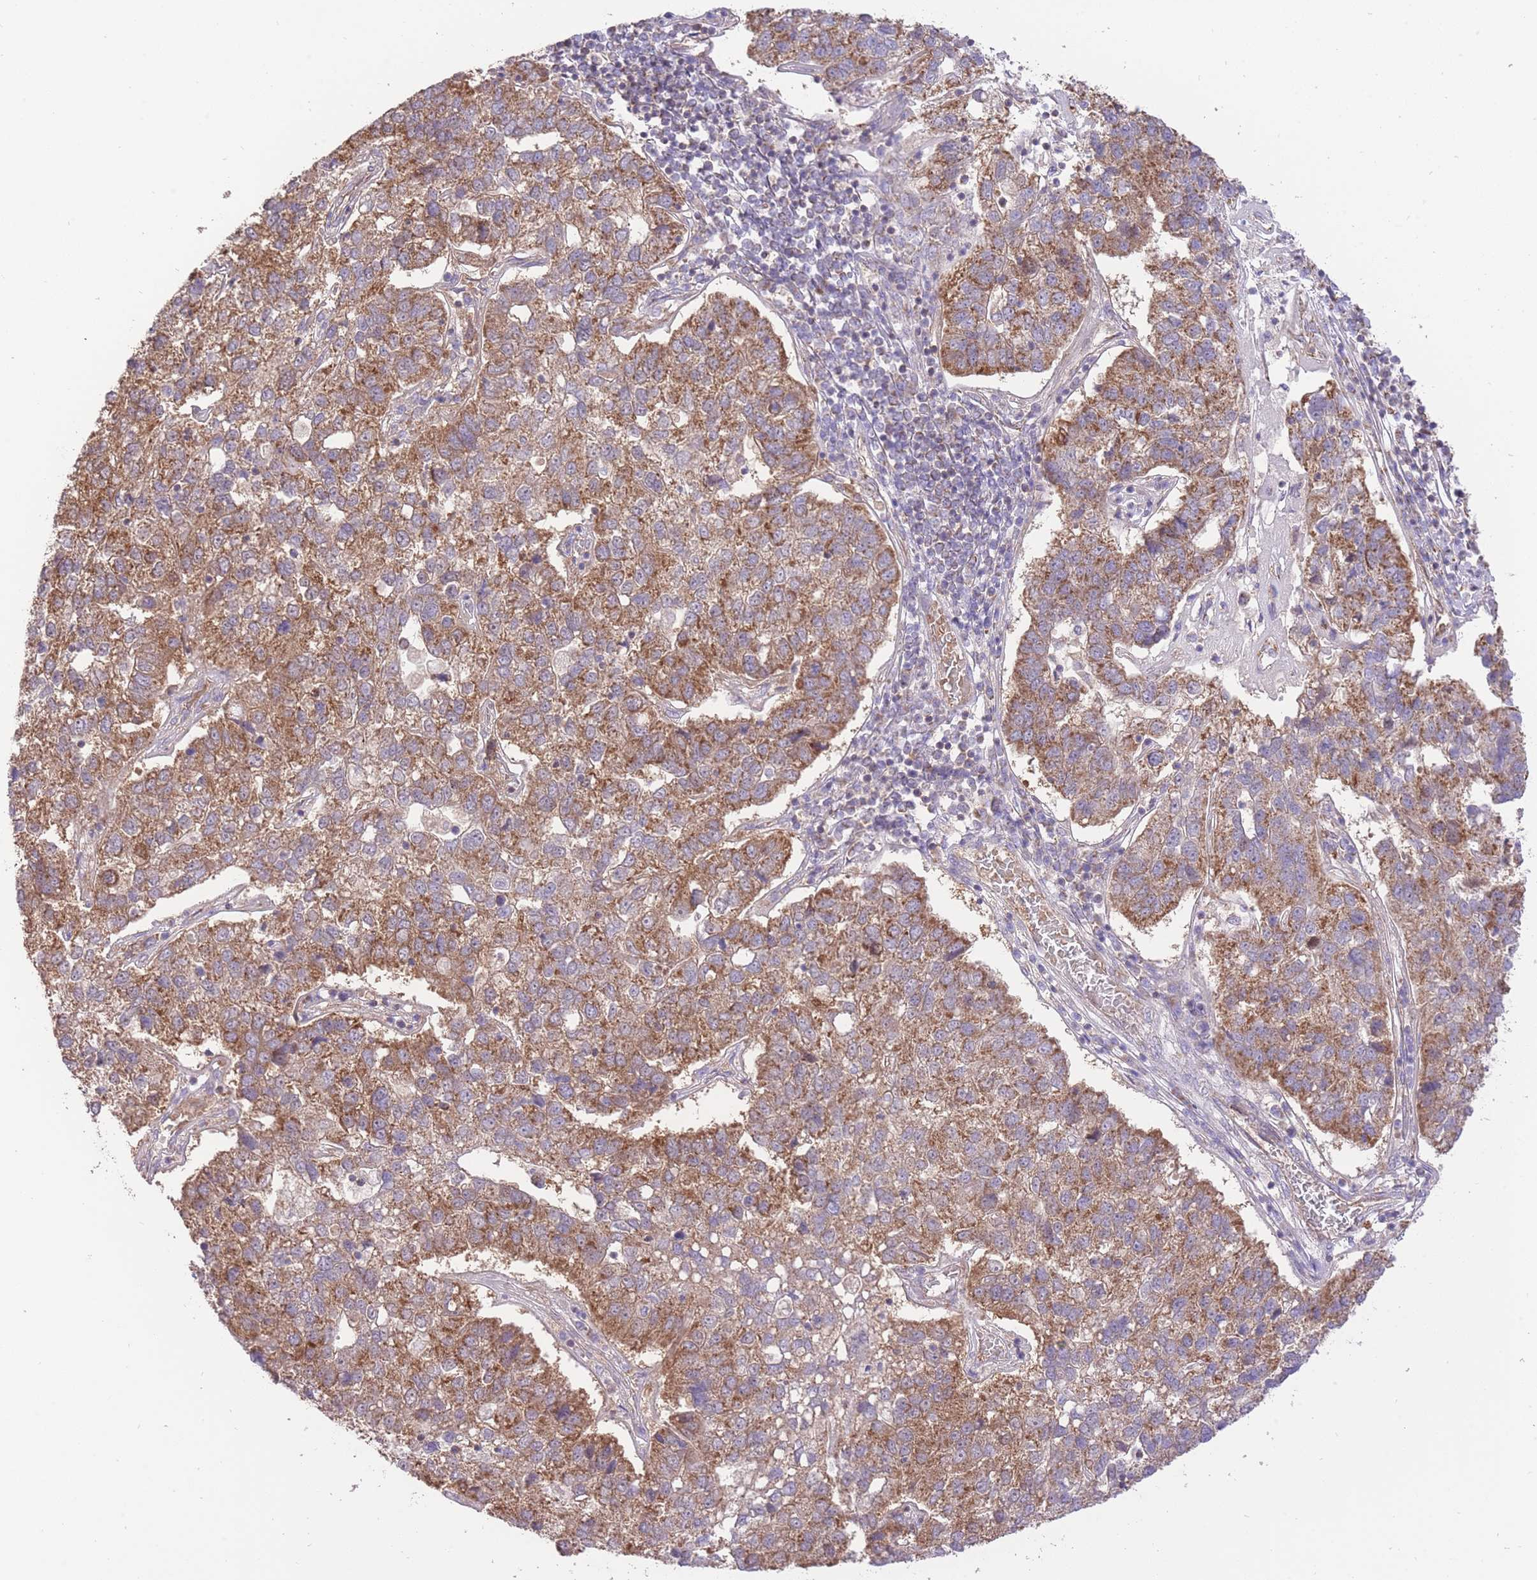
{"staining": {"intensity": "moderate", "quantity": ">75%", "location": "cytoplasmic/membranous"}, "tissue": "pancreatic cancer", "cell_type": "Tumor cells", "image_type": "cancer", "snomed": [{"axis": "morphology", "description": "Adenocarcinoma, NOS"}, {"axis": "topography", "description": "Pancreas"}], "caption": "IHC histopathology image of pancreatic adenocarcinoma stained for a protein (brown), which displays medium levels of moderate cytoplasmic/membranous expression in about >75% of tumor cells.", "gene": "PREP", "patient": {"sex": "female", "age": 61}}